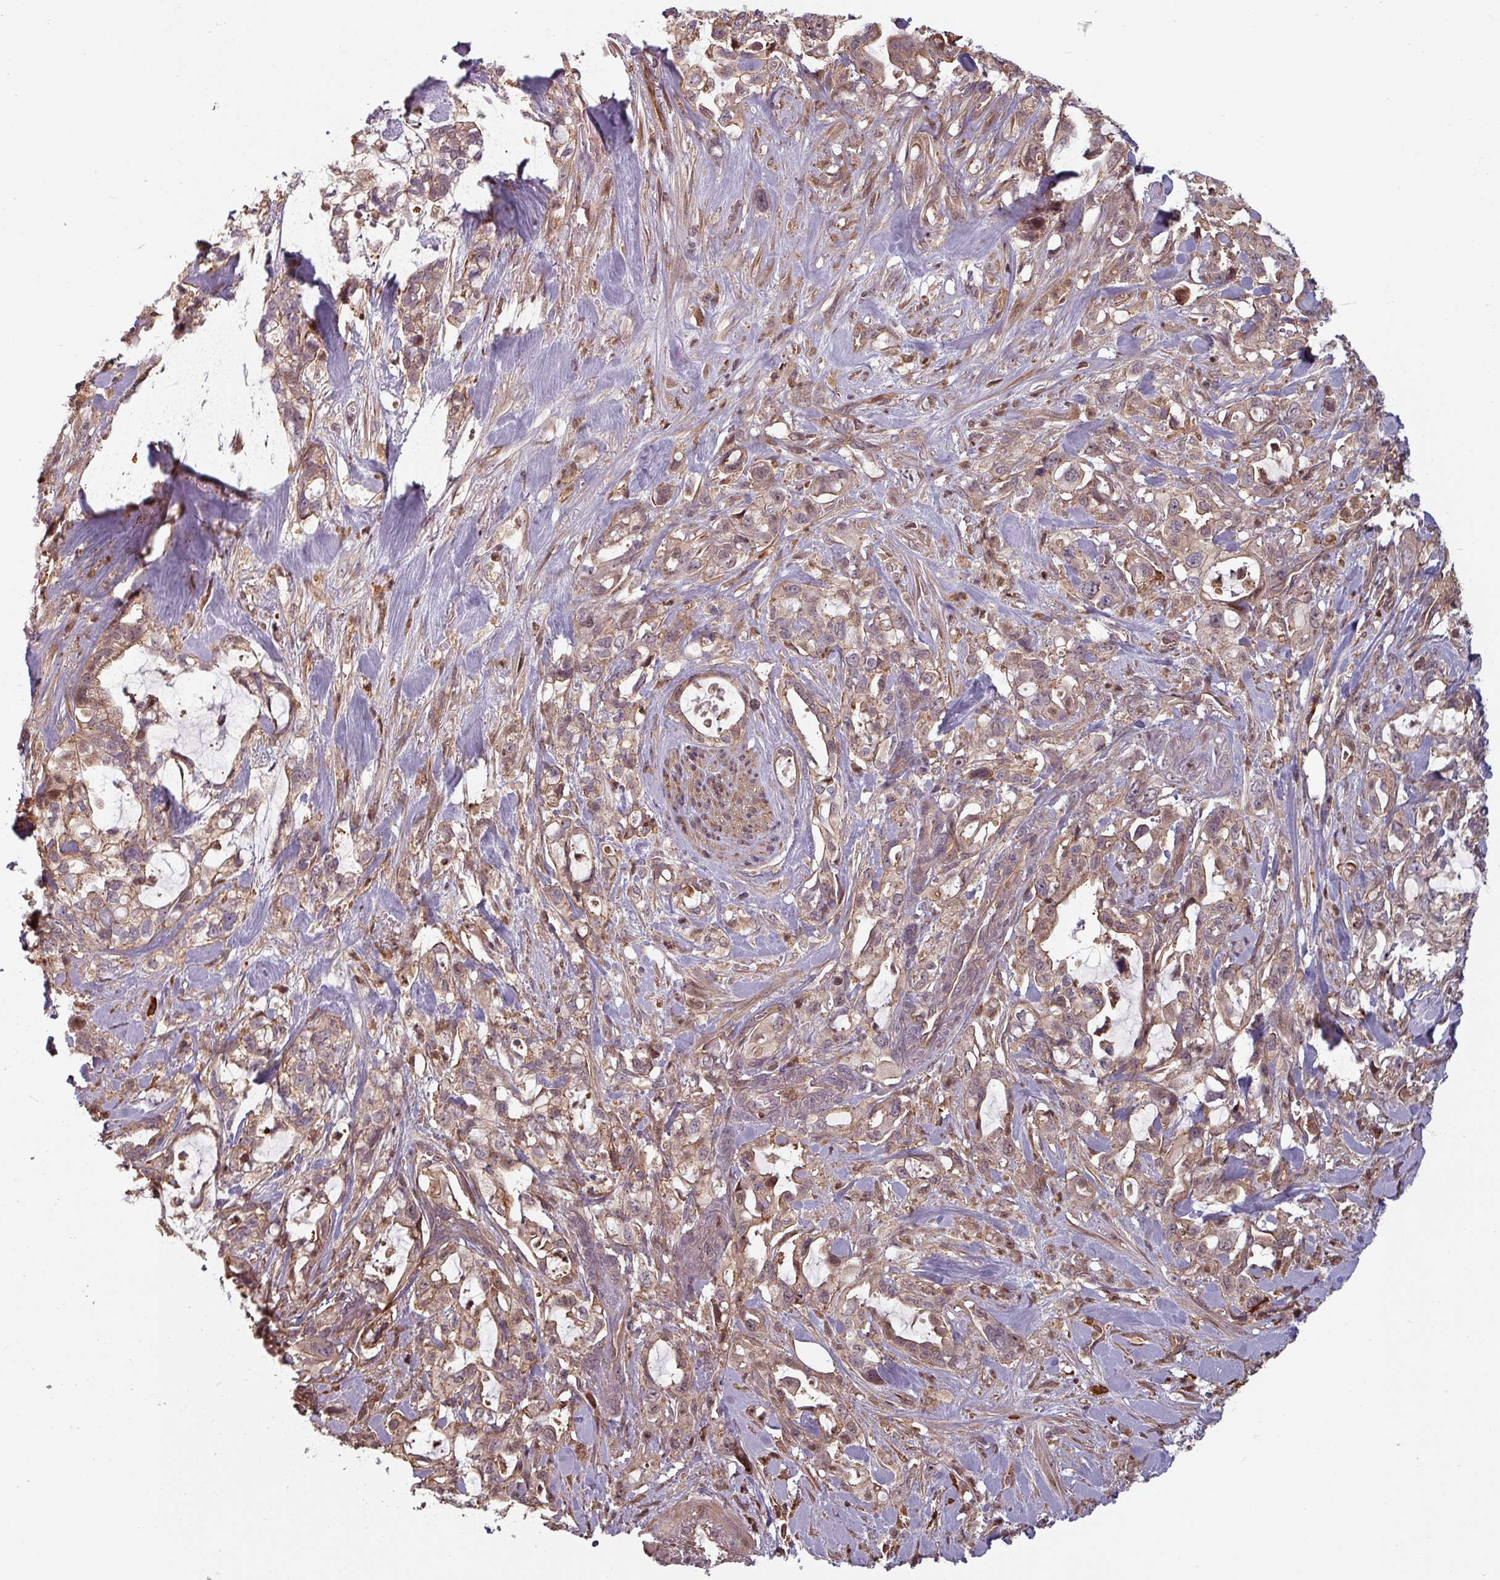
{"staining": {"intensity": "weak", "quantity": ">75%", "location": "cytoplasmic/membranous"}, "tissue": "pancreatic cancer", "cell_type": "Tumor cells", "image_type": "cancer", "snomed": [{"axis": "morphology", "description": "Adenocarcinoma, NOS"}, {"axis": "topography", "description": "Pancreas"}], "caption": "Adenocarcinoma (pancreatic) stained for a protein shows weak cytoplasmic/membranous positivity in tumor cells. (brown staining indicates protein expression, while blue staining denotes nuclei).", "gene": "EID1", "patient": {"sex": "female", "age": 61}}